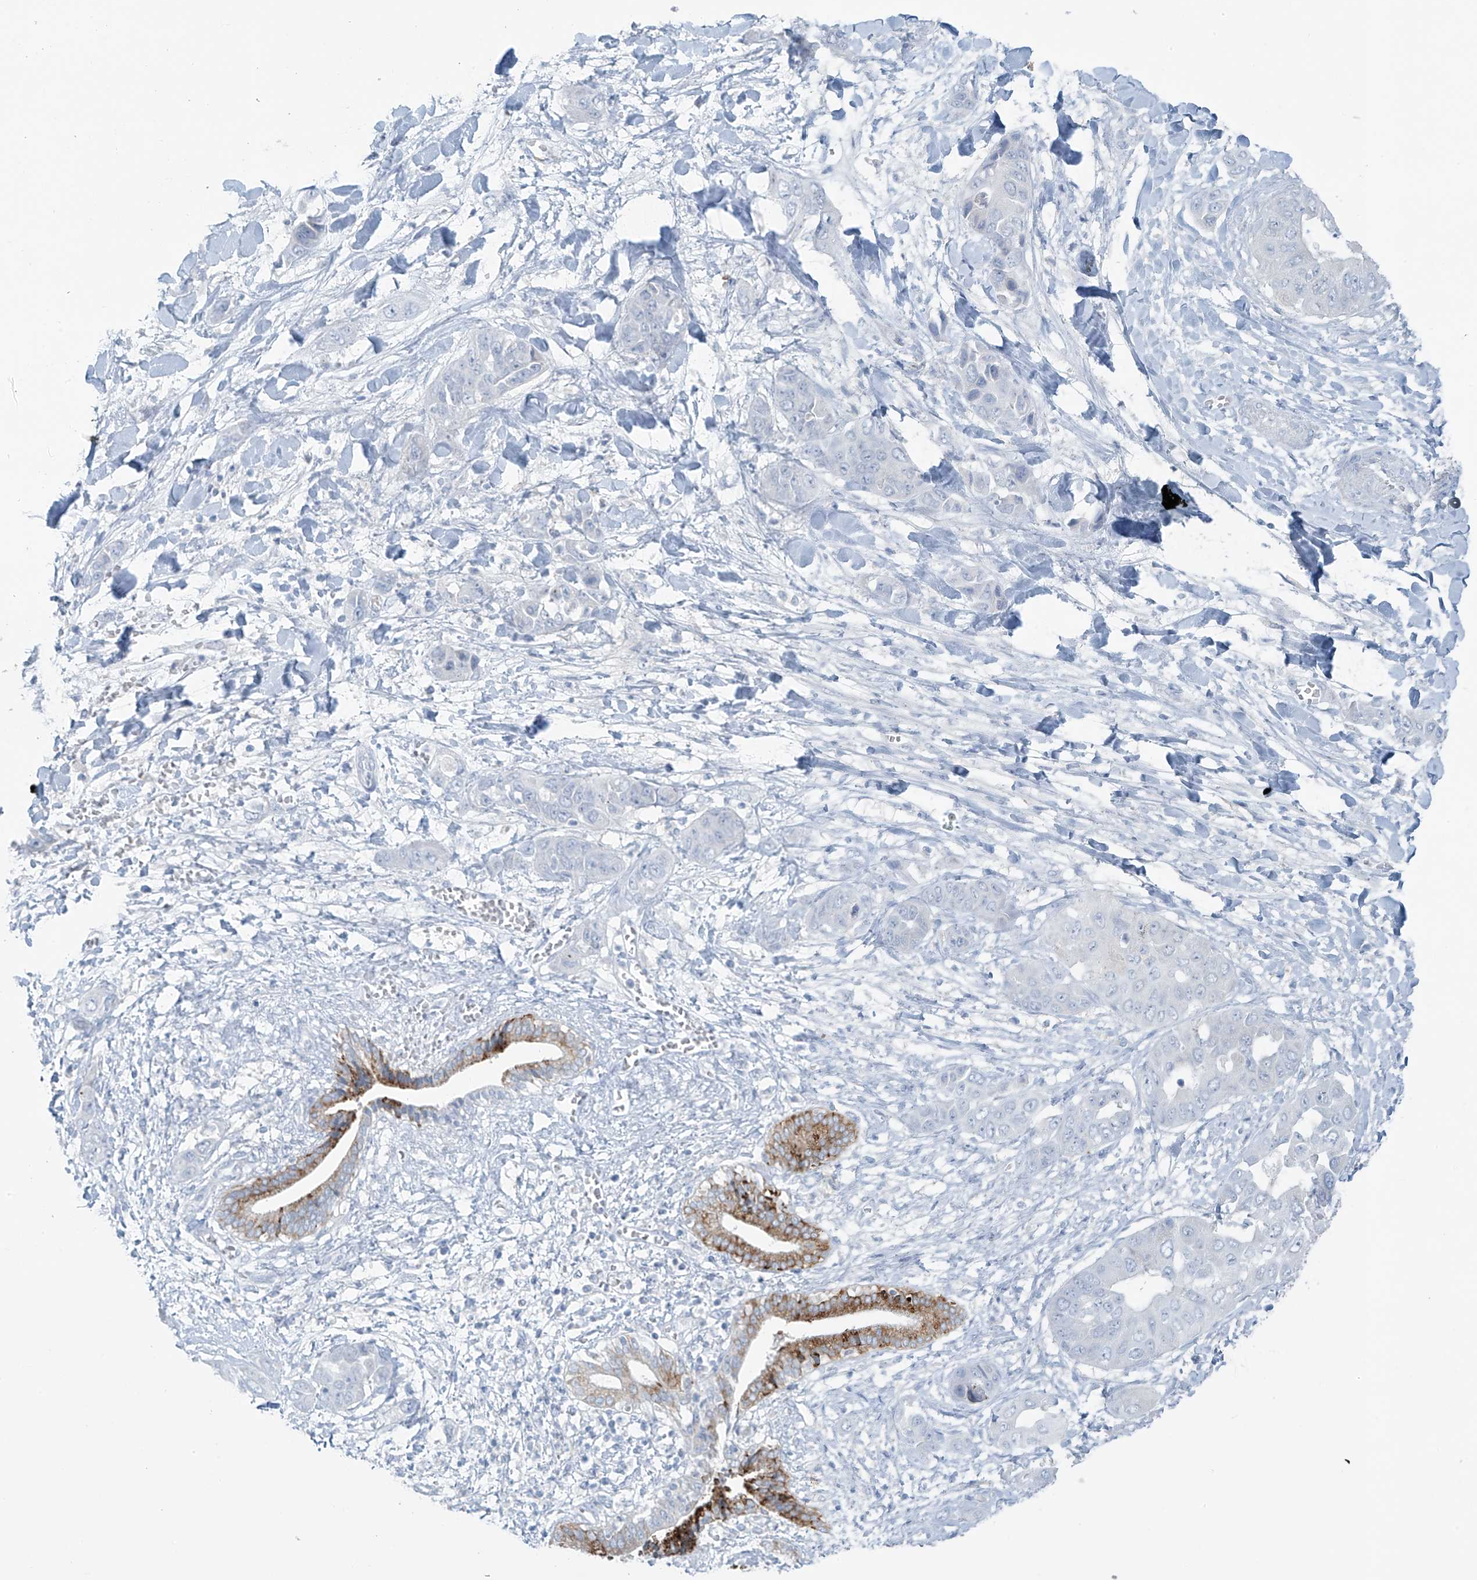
{"staining": {"intensity": "moderate", "quantity": "<25%", "location": "cytoplasmic/membranous"}, "tissue": "liver cancer", "cell_type": "Tumor cells", "image_type": "cancer", "snomed": [{"axis": "morphology", "description": "Cholangiocarcinoma"}, {"axis": "topography", "description": "Liver"}], "caption": "Protein analysis of liver cancer (cholangiocarcinoma) tissue displays moderate cytoplasmic/membranous expression in about <25% of tumor cells.", "gene": "SLC25A43", "patient": {"sex": "female", "age": 52}}